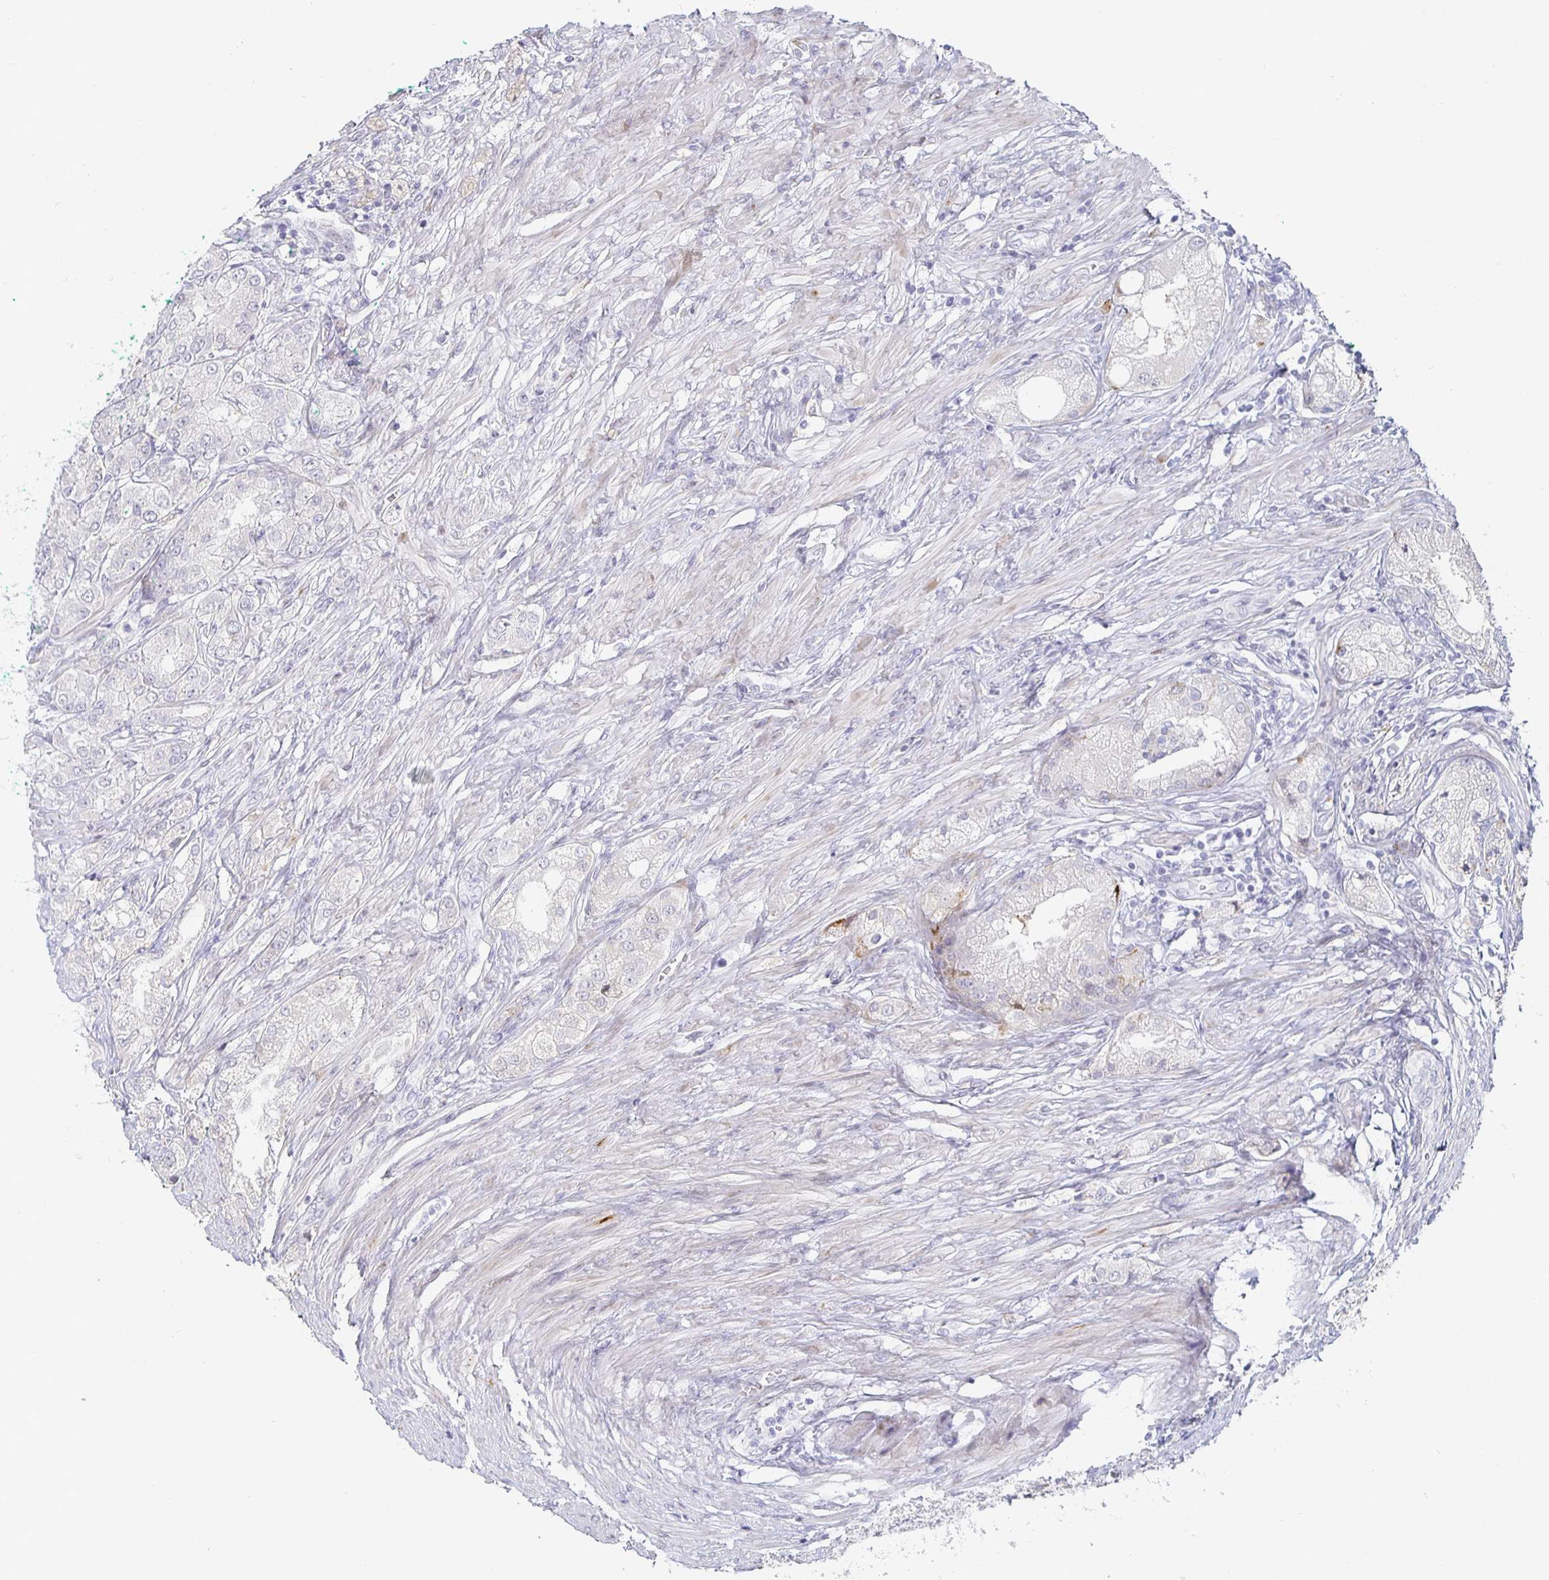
{"staining": {"intensity": "negative", "quantity": "none", "location": "none"}, "tissue": "prostate cancer", "cell_type": "Tumor cells", "image_type": "cancer", "snomed": [{"axis": "morphology", "description": "Adenocarcinoma, High grade"}, {"axis": "topography", "description": "Prostate"}], "caption": "Immunohistochemistry (IHC) micrograph of prostate adenocarcinoma (high-grade) stained for a protein (brown), which exhibits no expression in tumor cells.", "gene": "S100G", "patient": {"sex": "male", "age": 61}}